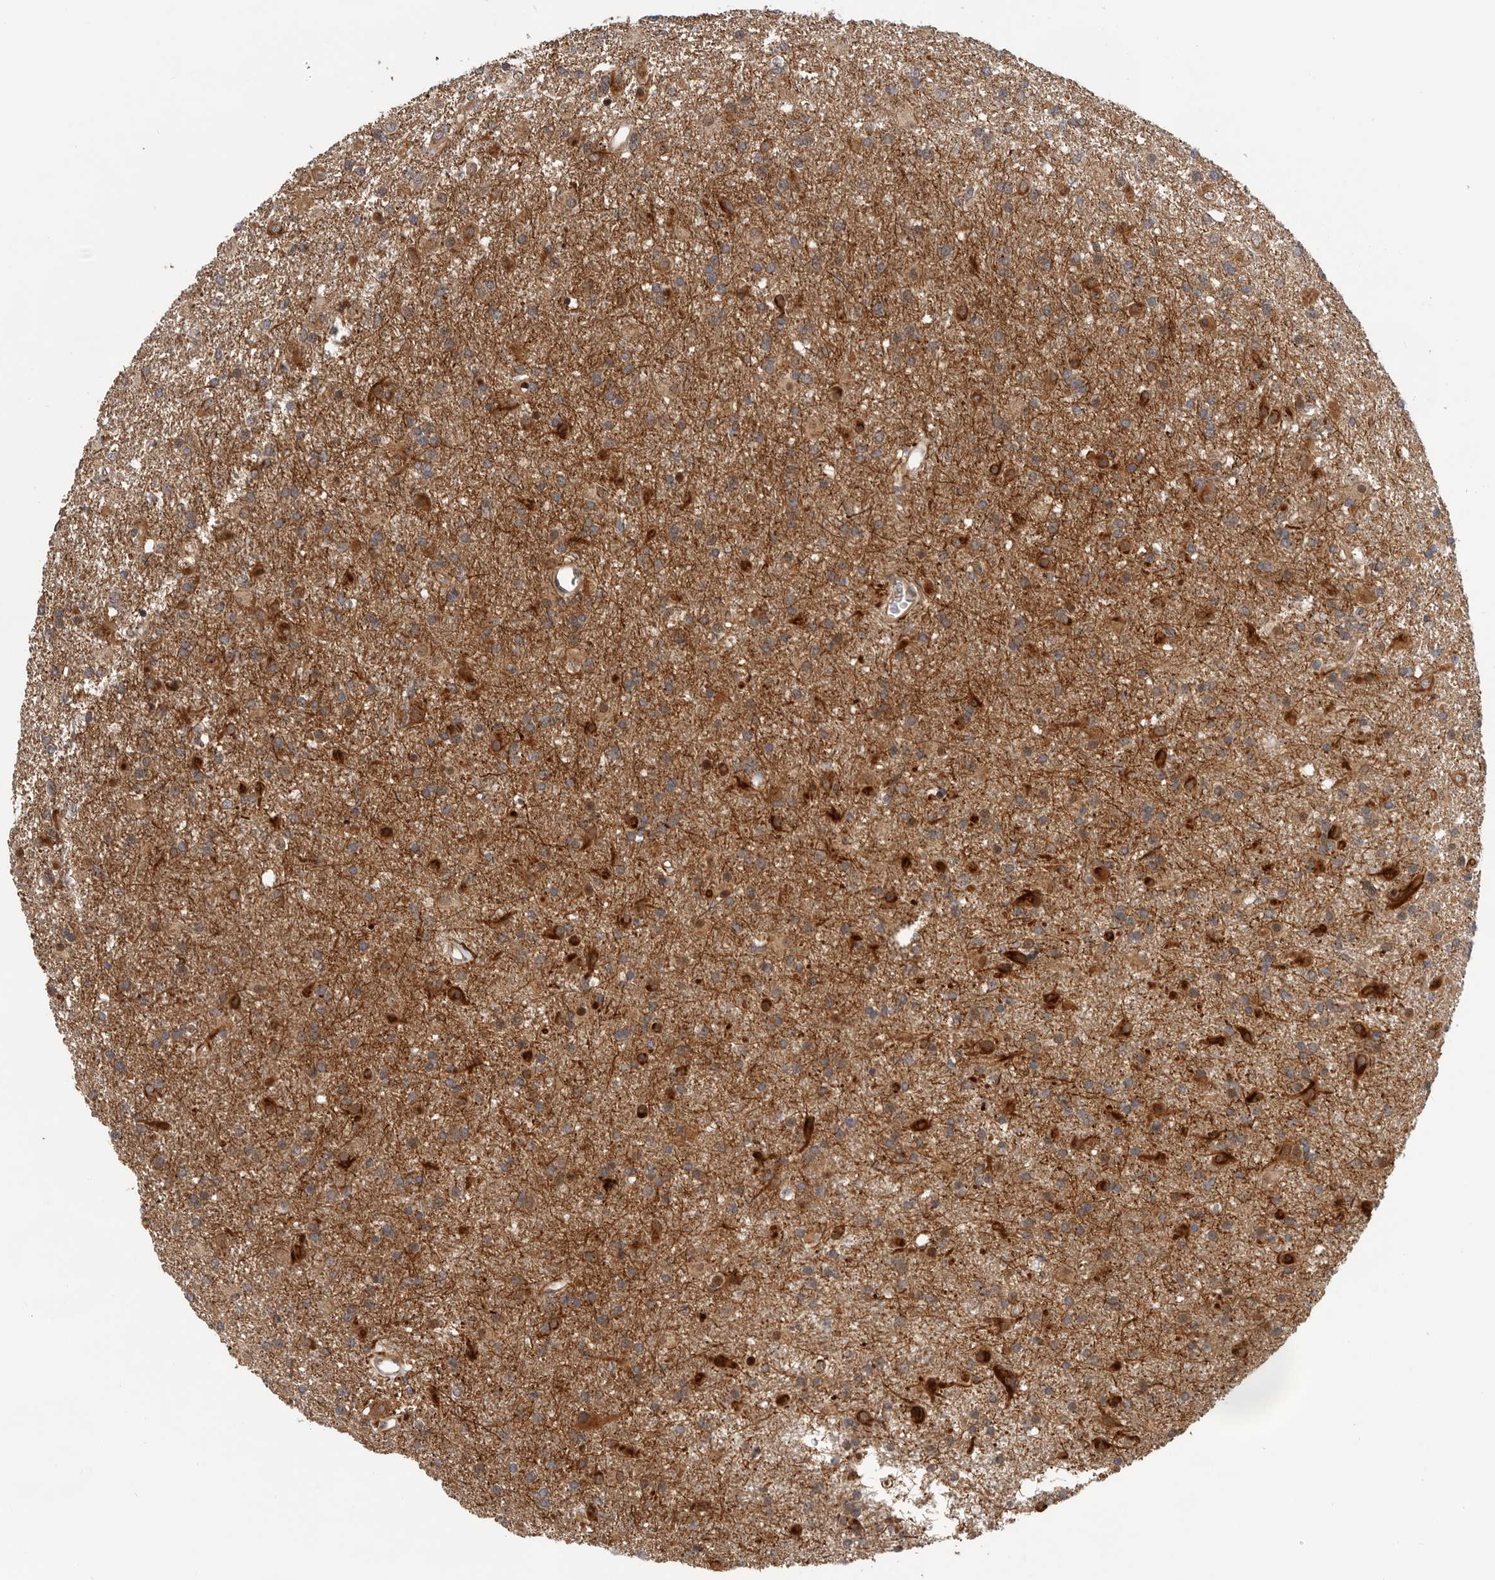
{"staining": {"intensity": "strong", "quantity": ">75%", "location": "cytoplasmic/membranous"}, "tissue": "glioma", "cell_type": "Tumor cells", "image_type": "cancer", "snomed": [{"axis": "morphology", "description": "Glioma, malignant, Low grade"}, {"axis": "topography", "description": "Brain"}], "caption": "High-magnification brightfield microscopy of glioma stained with DAB (brown) and counterstained with hematoxylin (blue). tumor cells exhibit strong cytoplasmic/membranous positivity is identified in approximately>75% of cells.", "gene": "RNF157", "patient": {"sex": "male", "age": 65}}